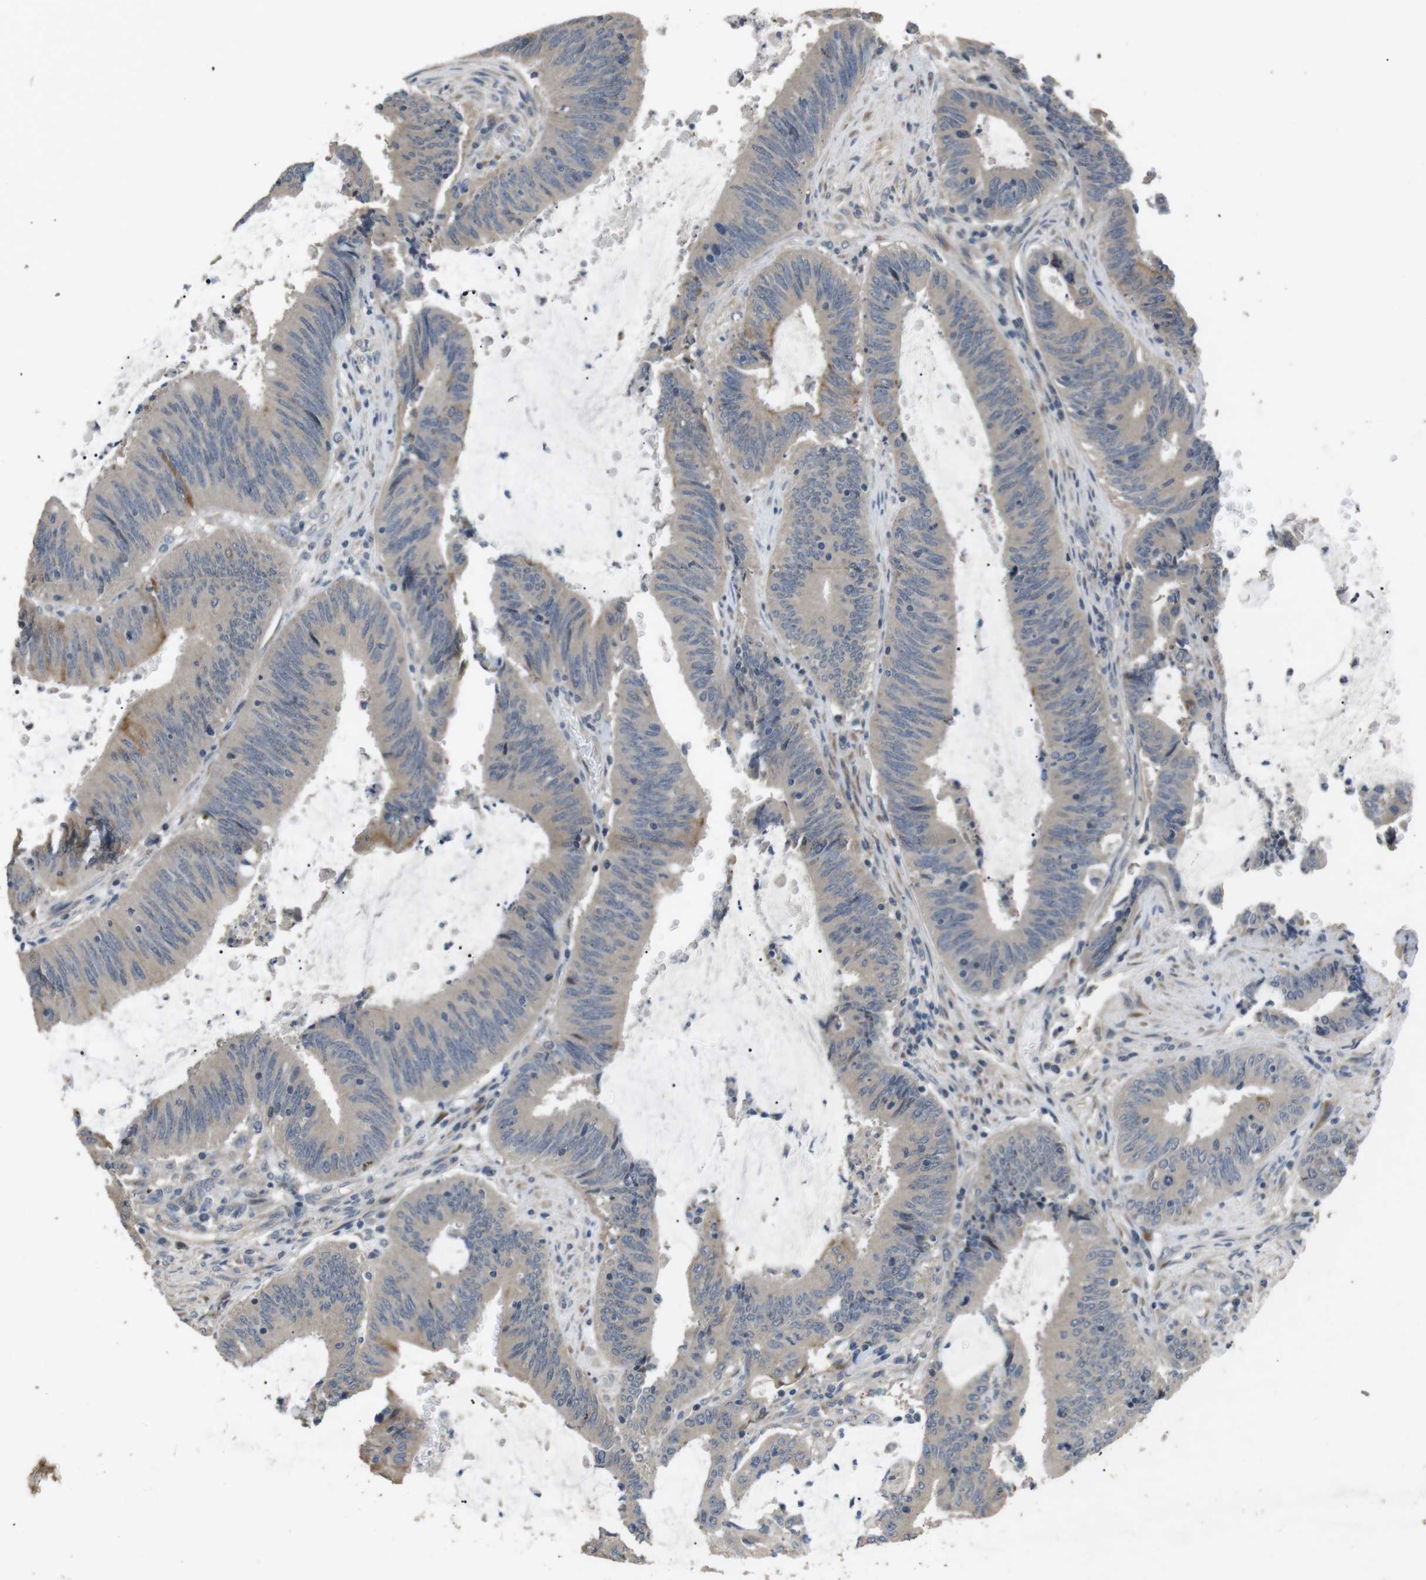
{"staining": {"intensity": "negative", "quantity": "none", "location": "none"}, "tissue": "colorectal cancer", "cell_type": "Tumor cells", "image_type": "cancer", "snomed": [{"axis": "morphology", "description": "Normal tissue, NOS"}, {"axis": "morphology", "description": "Adenocarcinoma, NOS"}, {"axis": "topography", "description": "Rectum"}], "caption": "Immunohistochemical staining of adenocarcinoma (colorectal) demonstrates no significant expression in tumor cells. (DAB (3,3'-diaminobenzidine) immunohistochemistry visualized using brightfield microscopy, high magnification).", "gene": "ADGRL3", "patient": {"sex": "female", "age": 66}}